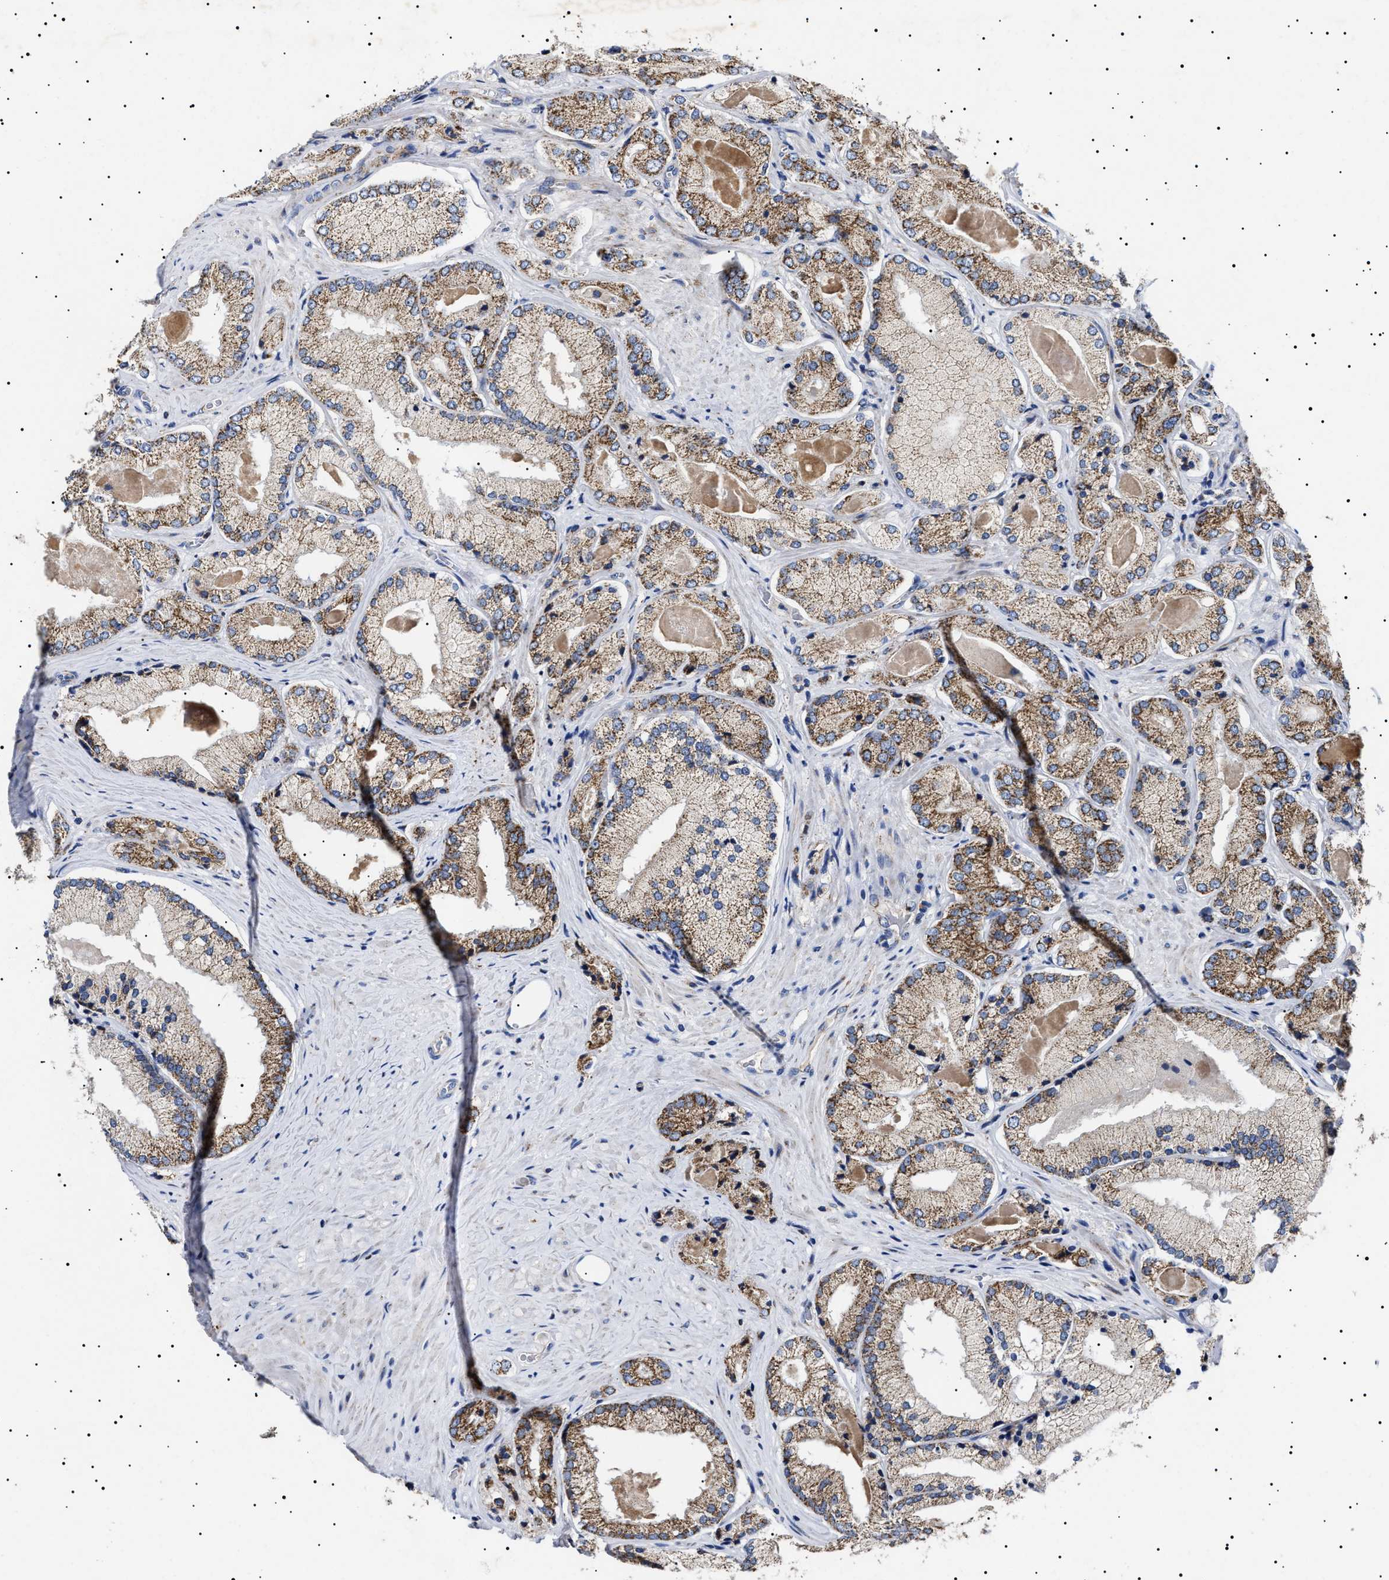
{"staining": {"intensity": "moderate", "quantity": ">75%", "location": "cytoplasmic/membranous"}, "tissue": "prostate cancer", "cell_type": "Tumor cells", "image_type": "cancer", "snomed": [{"axis": "morphology", "description": "Adenocarcinoma, Low grade"}, {"axis": "topography", "description": "Prostate"}], "caption": "An image showing moderate cytoplasmic/membranous expression in approximately >75% of tumor cells in prostate cancer, as visualized by brown immunohistochemical staining.", "gene": "CHRDL2", "patient": {"sex": "male", "age": 65}}